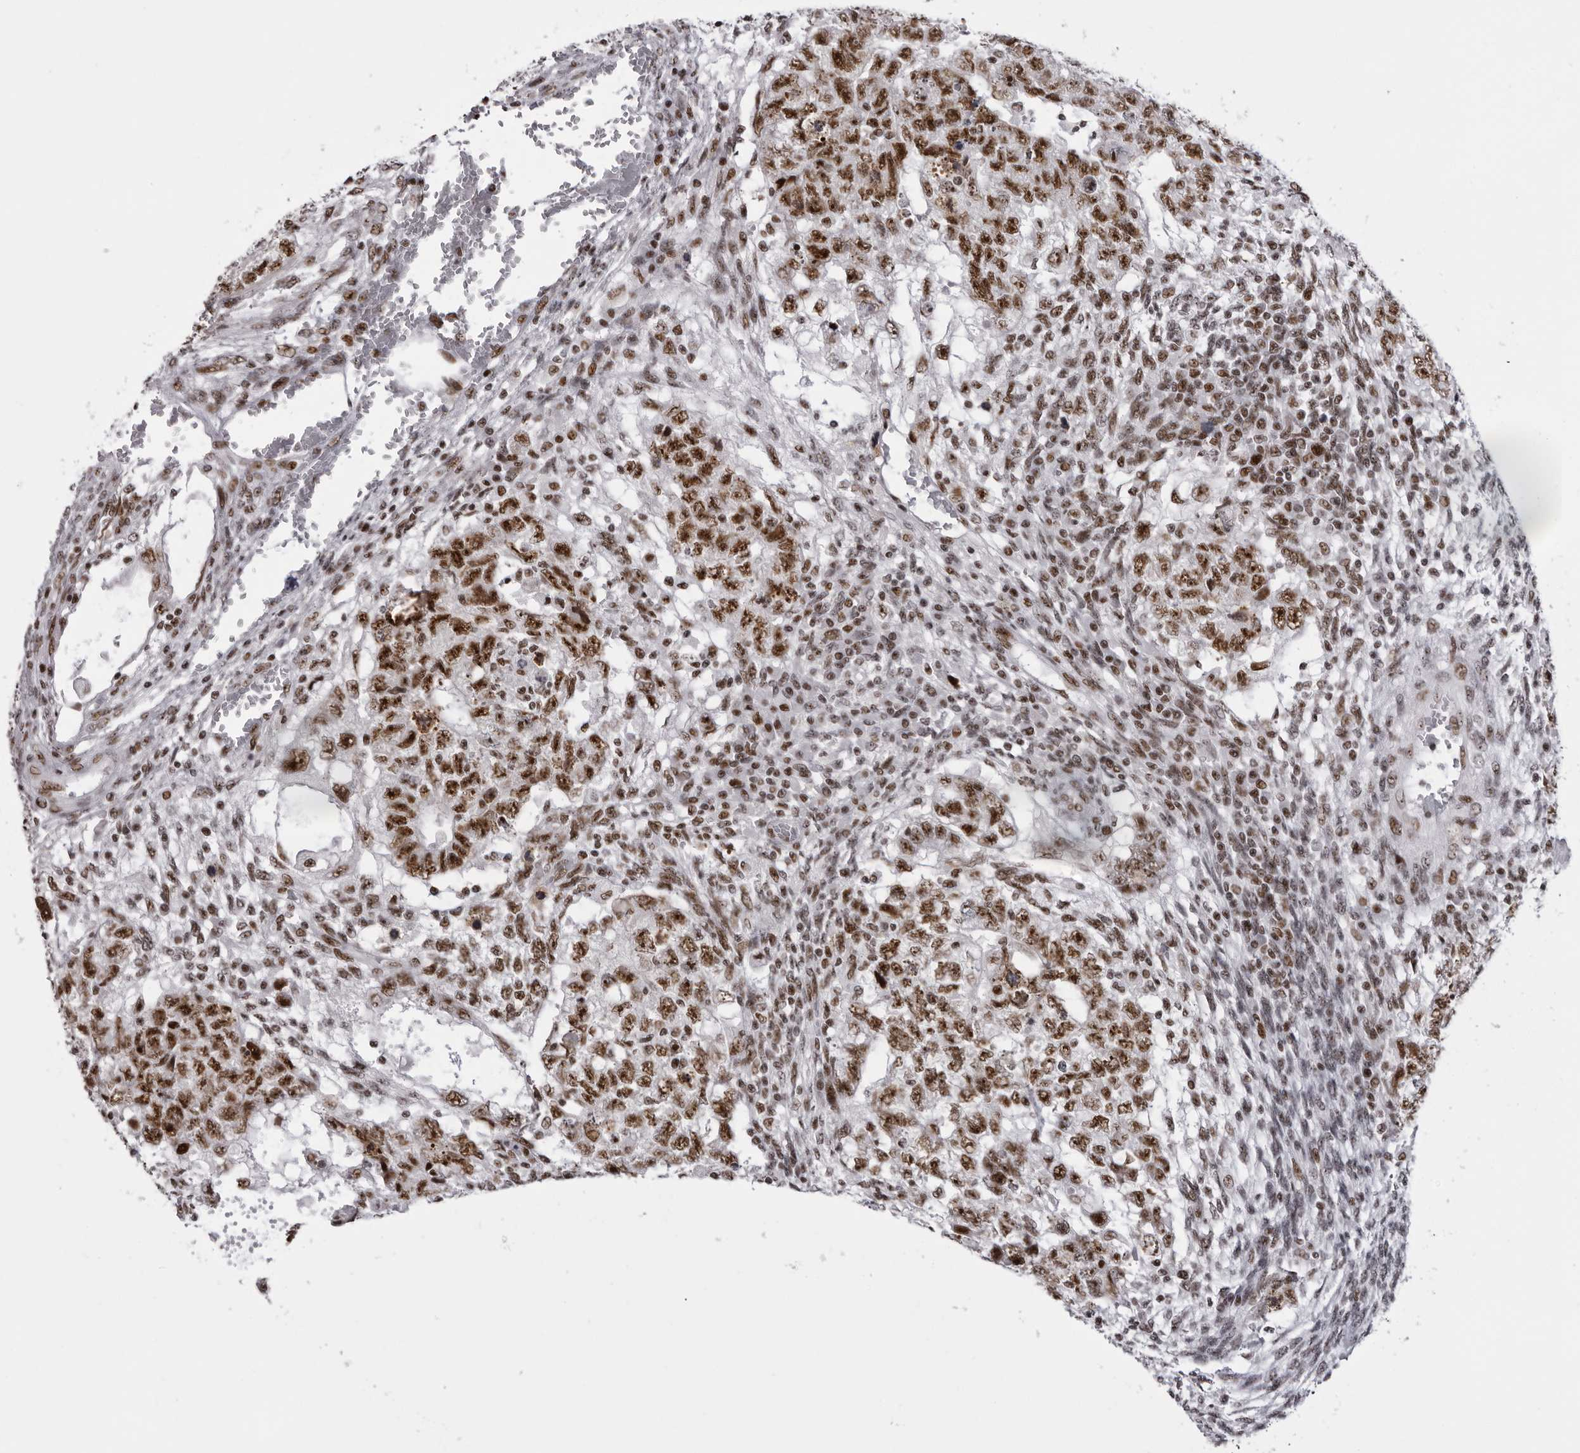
{"staining": {"intensity": "strong", "quantity": ">75%", "location": "nuclear"}, "tissue": "testis cancer", "cell_type": "Tumor cells", "image_type": "cancer", "snomed": [{"axis": "morphology", "description": "Normal tissue, NOS"}, {"axis": "morphology", "description": "Carcinoma, Embryonal, NOS"}, {"axis": "topography", "description": "Testis"}], "caption": "Immunohistochemistry (DAB (3,3'-diaminobenzidine)) staining of human testis cancer (embryonal carcinoma) reveals strong nuclear protein positivity in approximately >75% of tumor cells.", "gene": "DHX9", "patient": {"sex": "male", "age": 36}}